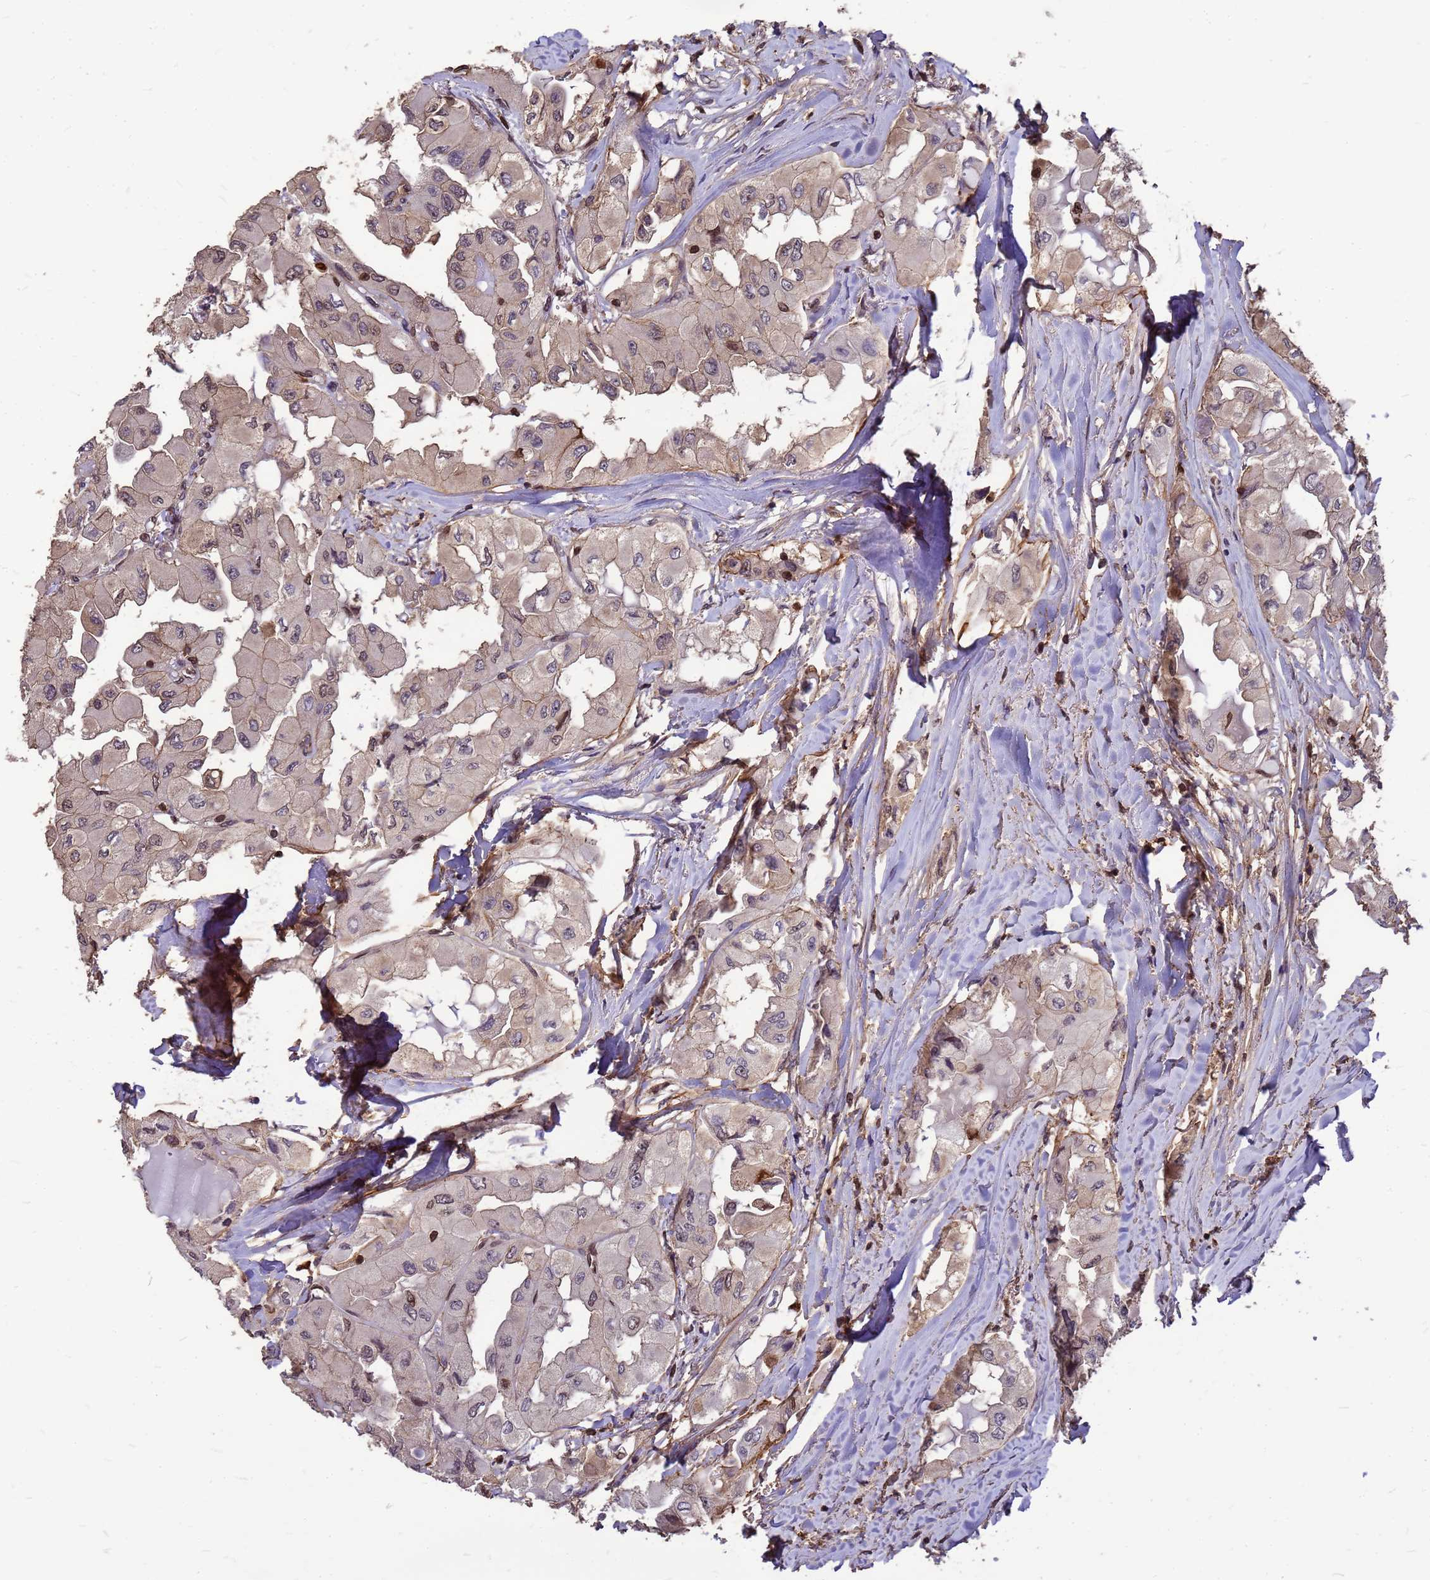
{"staining": {"intensity": "moderate", "quantity": "25%-75%", "location": "cytoplasmic/membranous,nuclear"}, "tissue": "thyroid cancer", "cell_type": "Tumor cells", "image_type": "cancer", "snomed": [{"axis": "morphology", "description": "Normal tissue, NOS"}, {"axis": "morphology", "description": "Papillary adenocarcinoma, NOS"}, {"axis": "topography", "description": "Thyroid gland"}], "caption": "Tumor cells reveal moderate cytoplasmic/membranous and nuclear expression in about 25%-75% of cells in thyroid cancer (papillary adenocarcinoma). The staining was performed using DAB (3,3'-diaminobenzidine) to visualize the protein expression in brown, while the nuclei were stained in blue with hematoxylin (Magnification: 20x).", "gene": "C1orf35", "patient": {"sex": "female", "age": 59}}